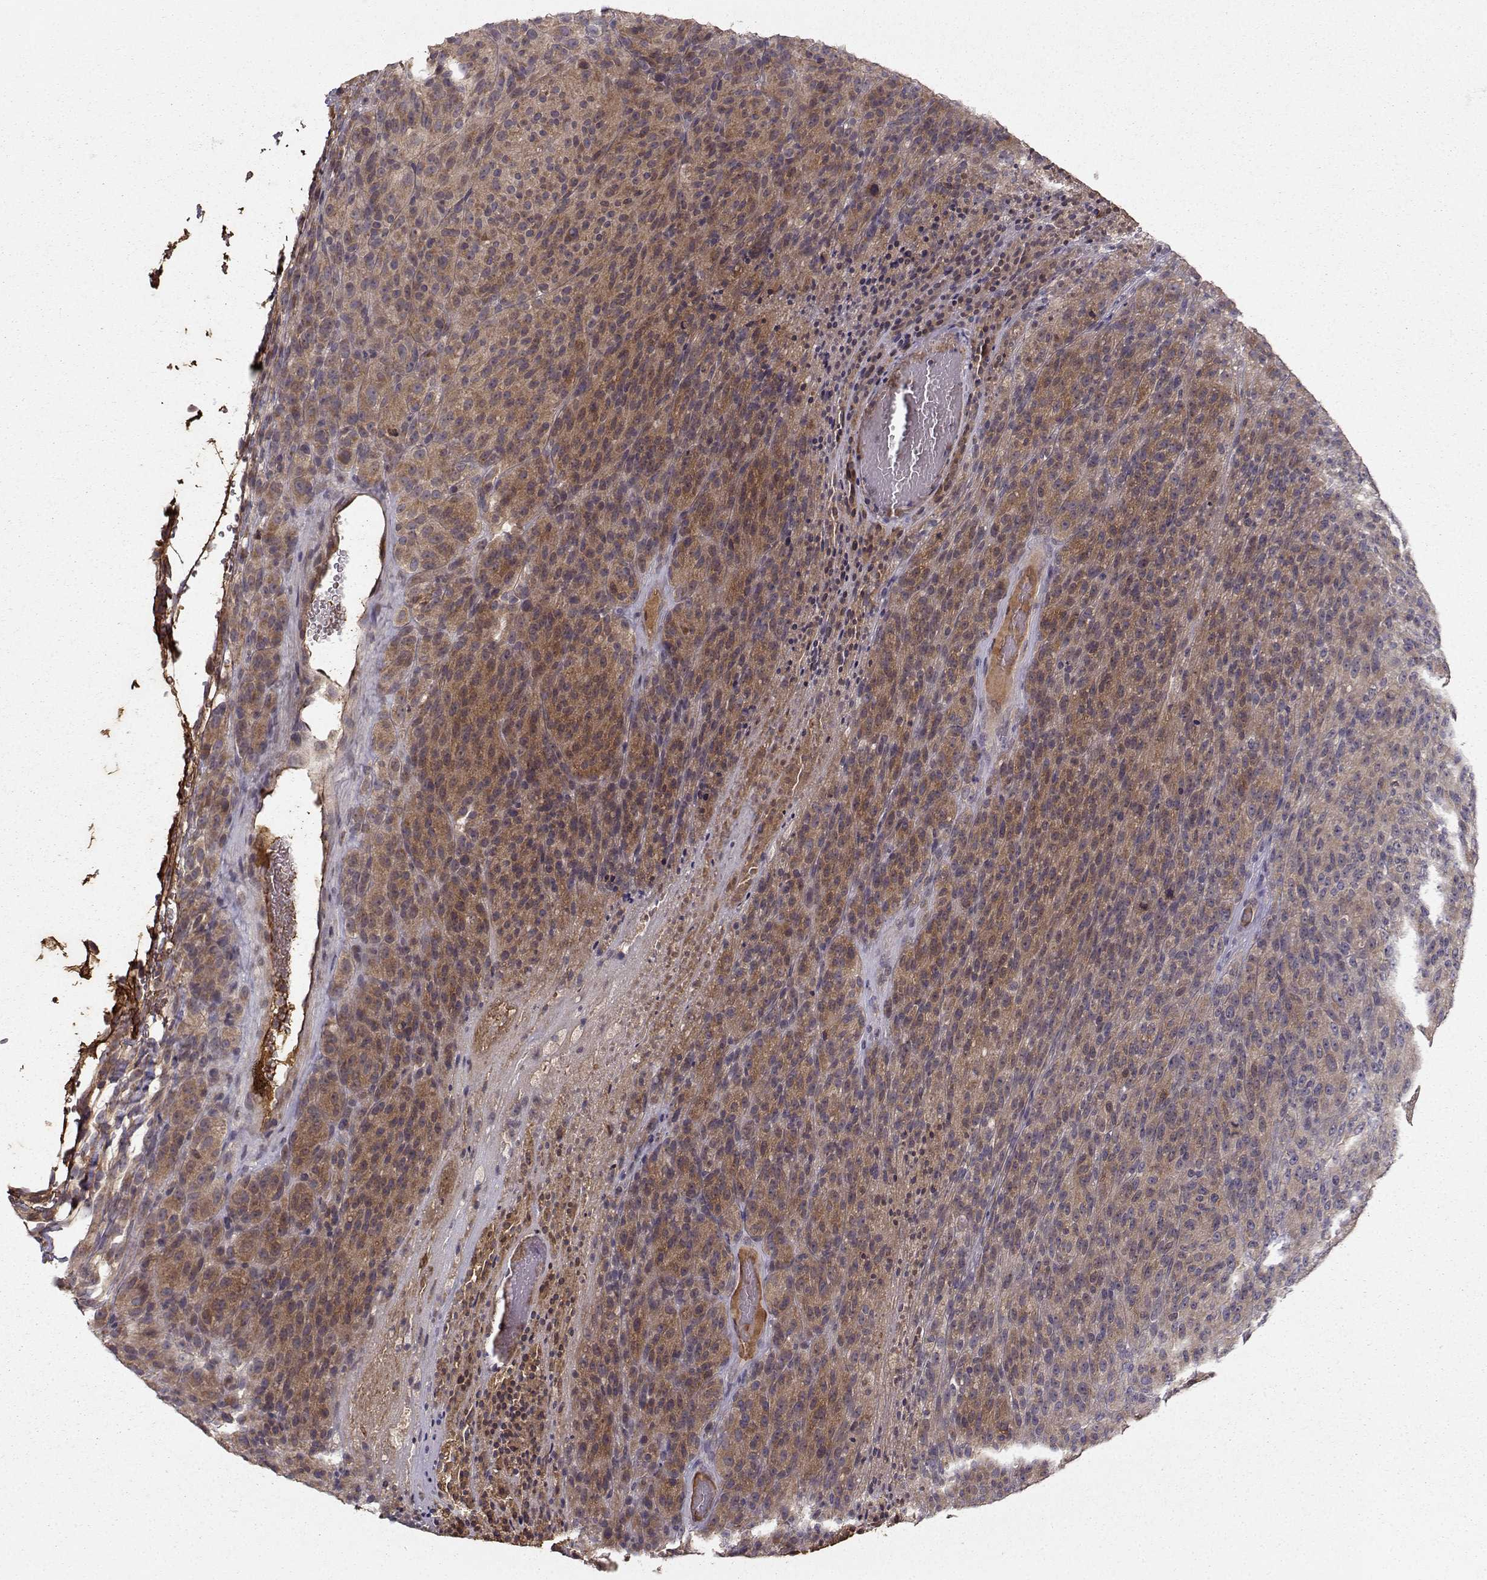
{"staining": {"intensity": "moderate", "quantity": "25%-75%", "location": "cytoplasmic/membranous"}, "tissue": "melanoma", "cell_type": "Tumor cells", "image_type": "cancer", "snomed": [{"axis": "morphology", "description": "Malignant melanoma, Metastatic site"}, {"axis": "topography", "description": "Brain"}], "caption": "Immunohistochemistry micrograph of neoplastic tissue: malignant melanoma (metastatic site) stained using IHC reveals medium levels of moderate protein expression localized specifically in the cytoplasmic/membranous of tumor cells, appearing as a cytoplasmic/membranous brown color.", "gene": "WNT6", "patient": {"sex": "female", "age": 56}}